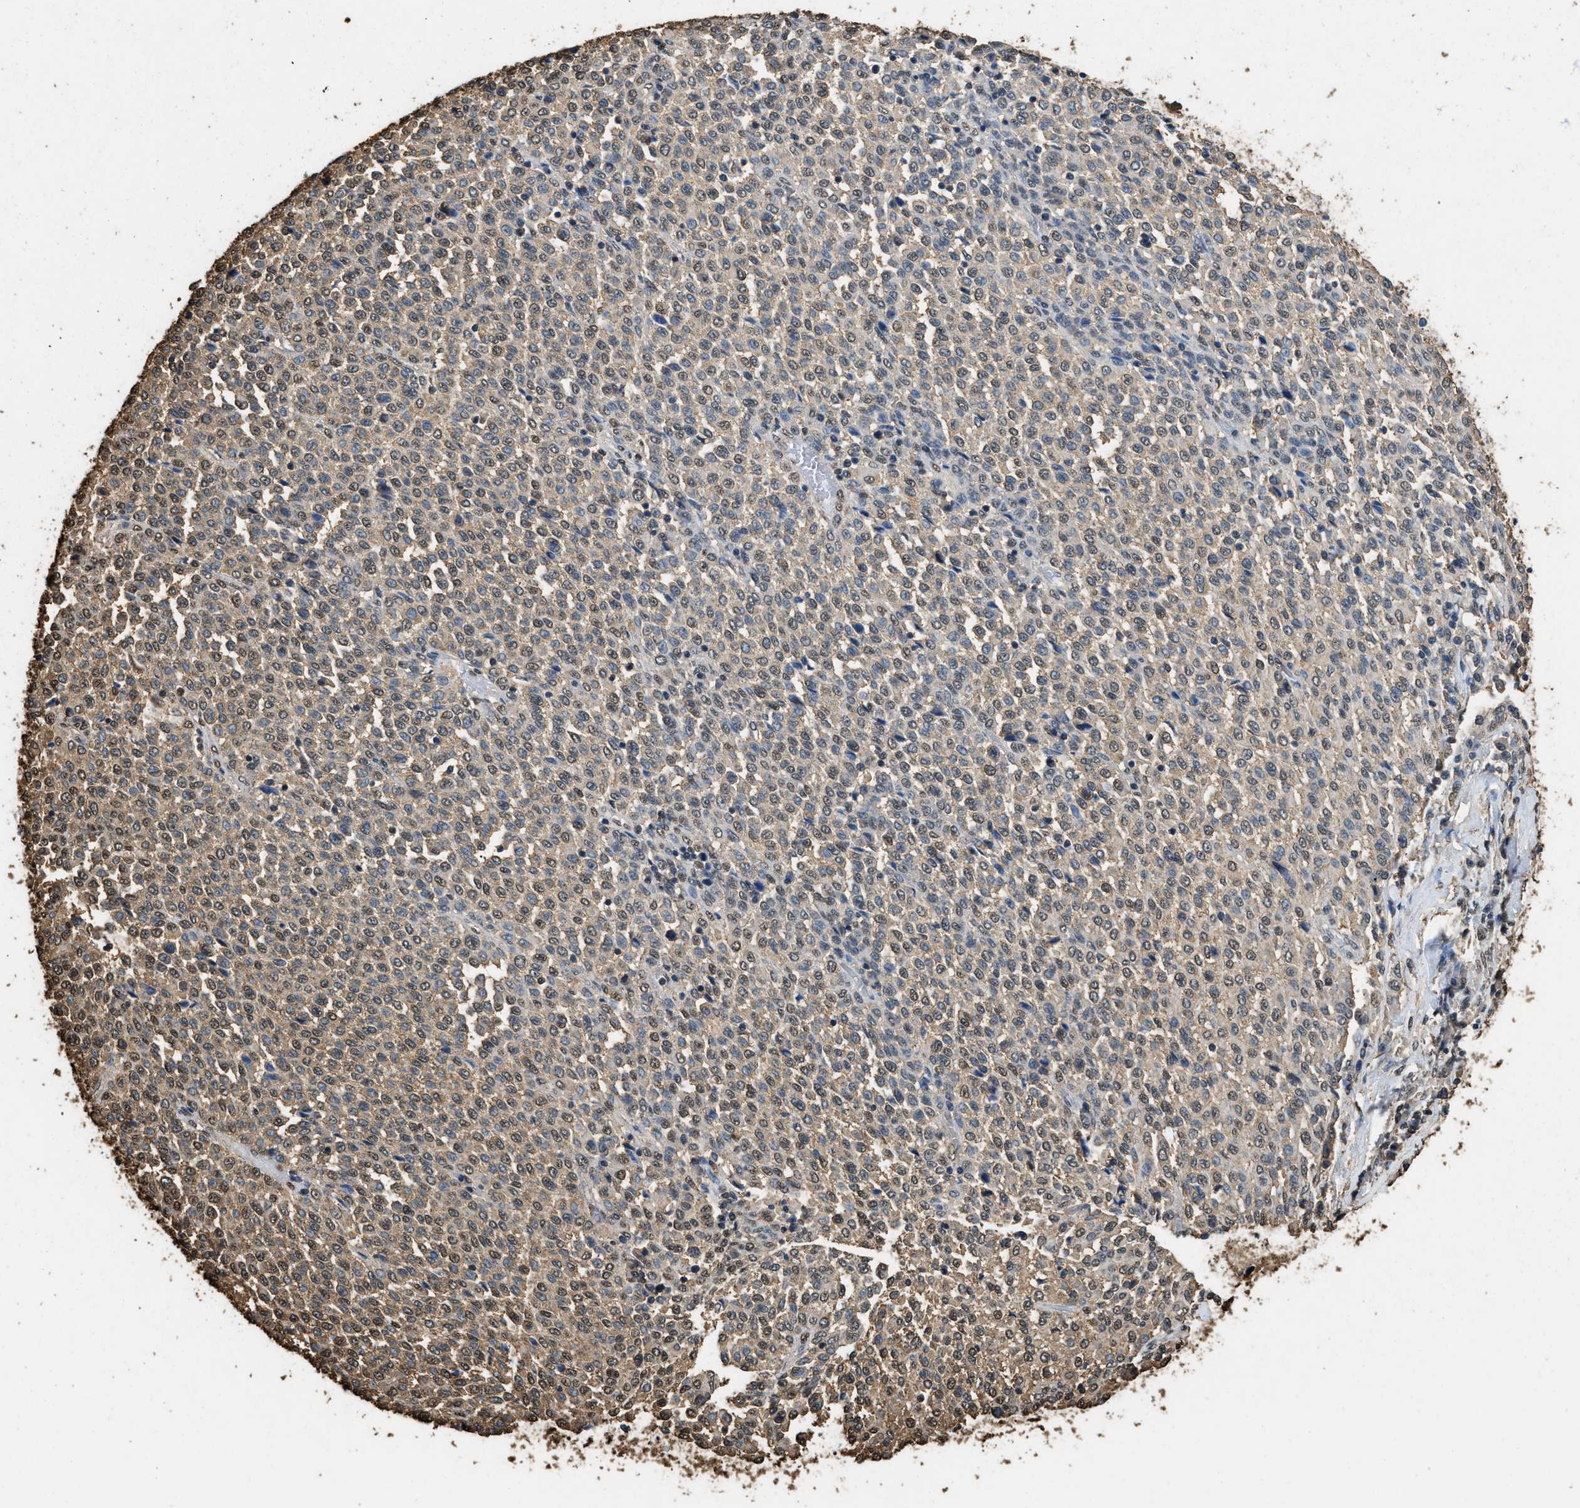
{"staining": {"intensity": "weak", "quantity": "25%-75%", "location": "cytoplasmic/membranous,nuclear"}, "tissue": "melanoma", "cell_type": "Tumor cells", "image_type": "cancer", "snomed": [{"axis": "morphology", "description": "Malignant melanoma, Metastatic site"}, {"axis": "topography", "description": "Pancreas"}], "caption": "Human melanoma stained with a protein marker shows weak staining in tumor cells.", "gene": "GAPDH", "patient": {"sex": "female", "age": 30}}